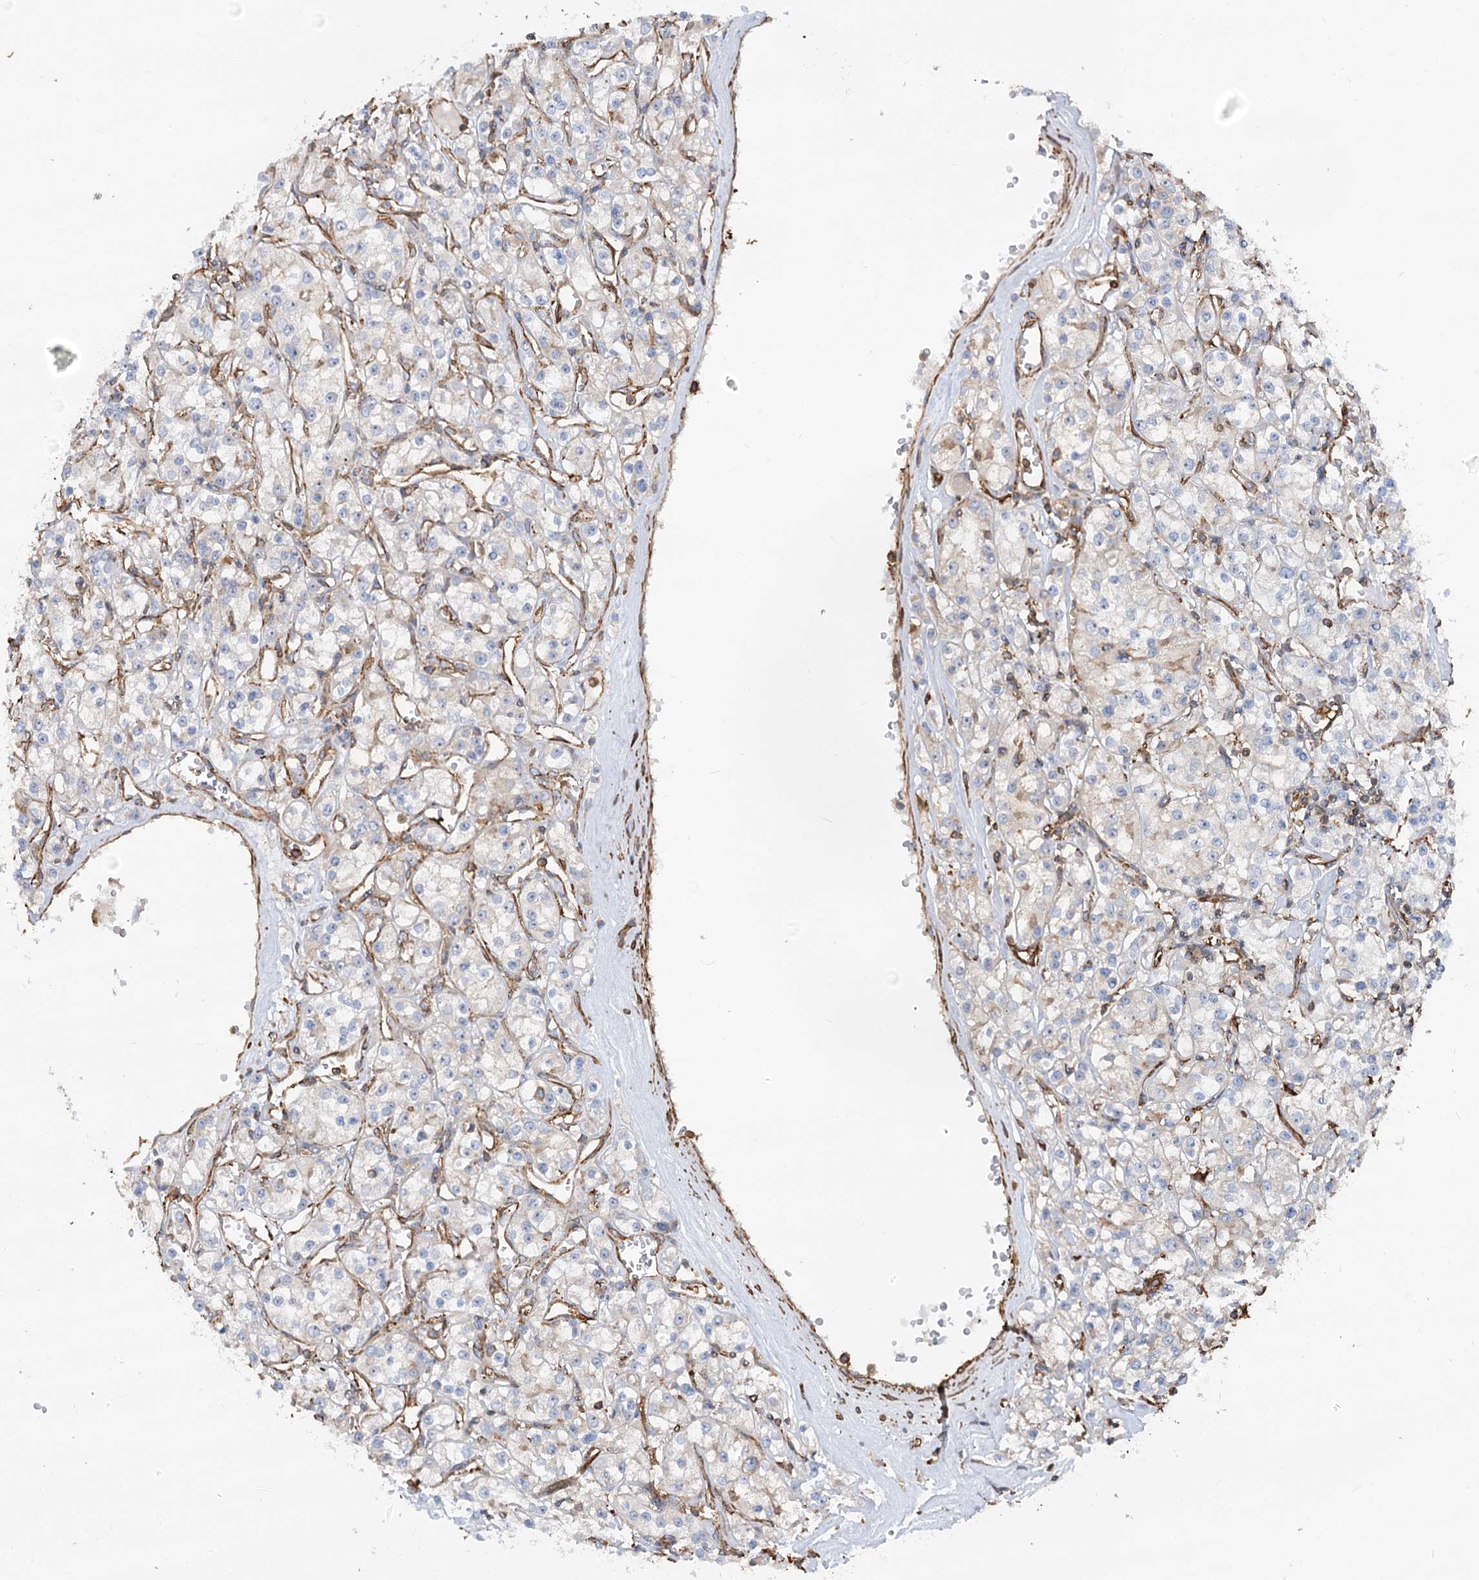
{"staining": {"intensity": "negative", "quantity": "none", "location": "none"}, "tissue": "renal cancer", "cell_type": "Tumor cells", "image_type": "cancer", "snomed": [{"axis": "morphology", "description": "Adenocarcinoma, NOS"}, {"axis": "topography", "description": "Kidney"}], "caption": "Immunohistochemical staining of human adenocarcinoma (renal) demonstrates no significant expression in tumor cells.", "gene": "WDR36", "patient": {"sex": "female", "age": 59}}